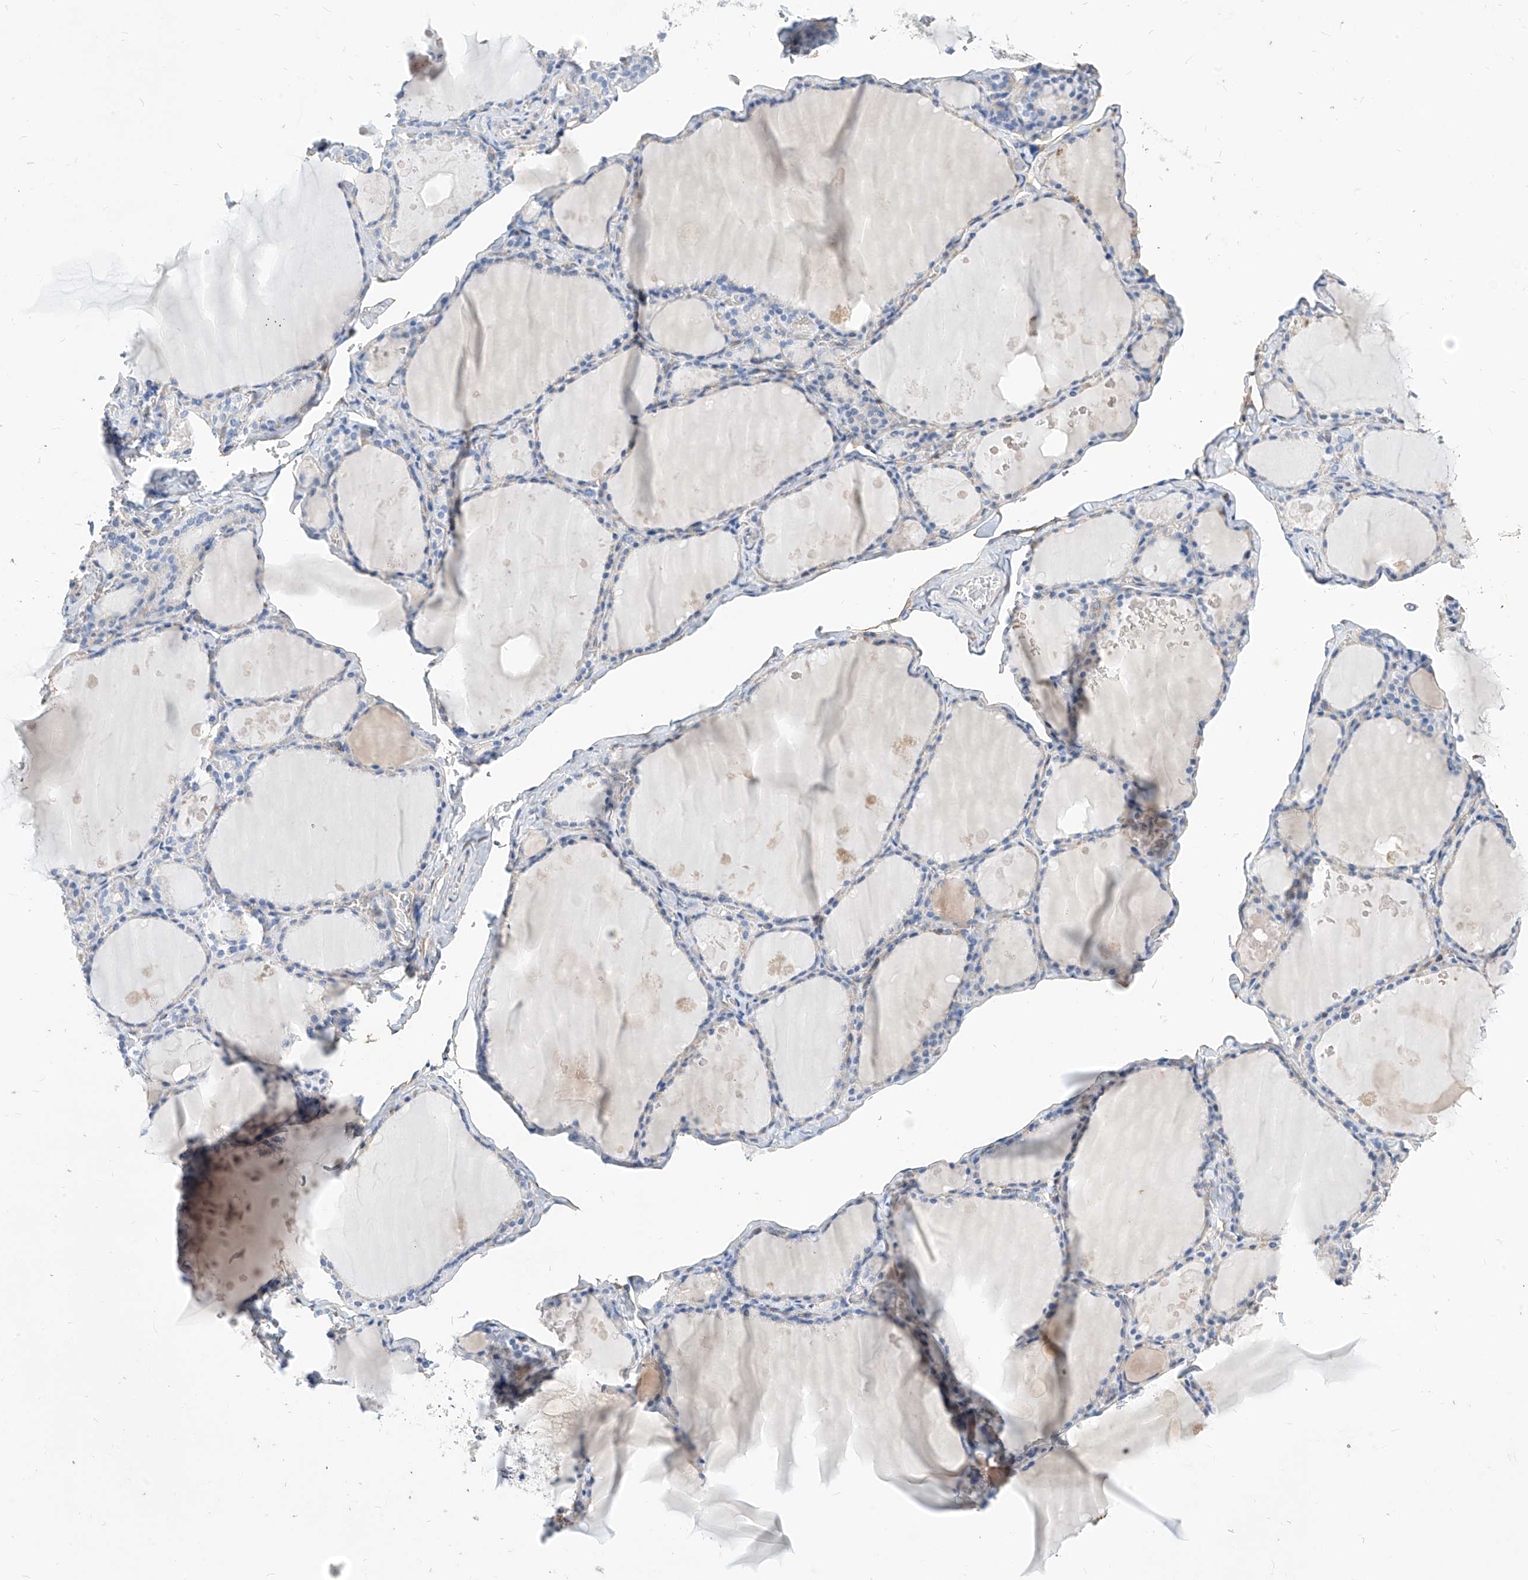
{"staining": {"intensity": "negative", "quantity": "none", "location": "none"}, "tissue": "thyroid gland", "cell_type": "Glandular cells", "image_type": "normal", "snomed": [{"axis": "morphology", "description": "Normal tissue, NOS"}, {"axis": "topography", "description": "Thyroid gland"}], "caption": "The IHC micrograph has no significant staining in glandular cells of thyroid gland. (Immunohistochemistry (ihc), brightfield microscopy, high magnification).", "gene": "SCGB2A1", "patient": {"sex": "male", "age": 56}}